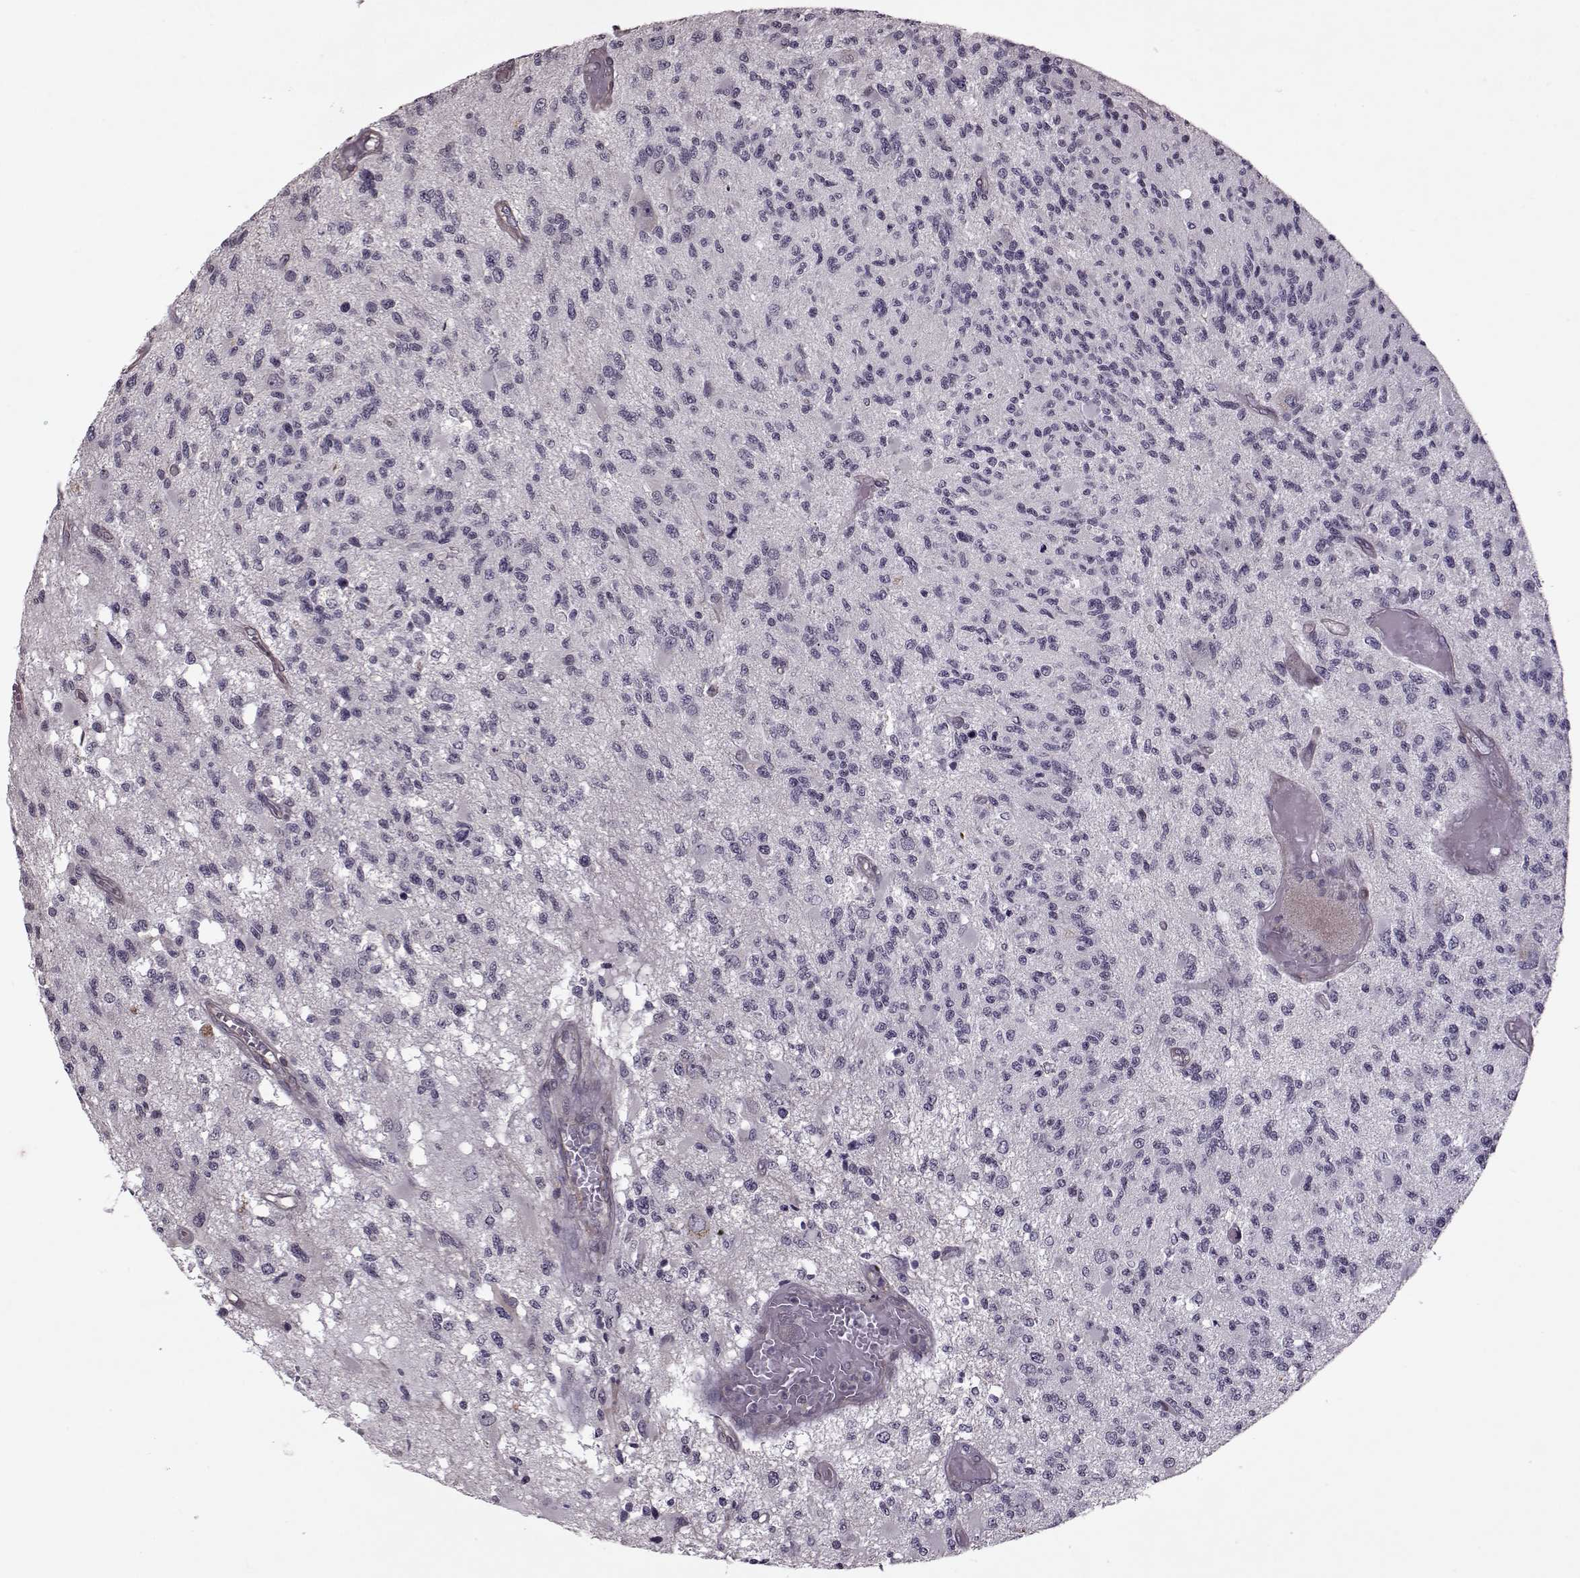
{"staining": {"intensity": "negative", "quantity": "none", "location": "none"}, "tissue": "glioma", "cell_type": "Tumor cells", "image_type": "cancer", "snomed": [{"axis": "morphology", "description": "Glioma, malignant, High grade"}, {"axis": "topography", "description": "Brain"}], "caption": "Glioma was stained to show a protein in brown. There is no significant staining in tumor cells.", "gene": "KRT9", "patient": {"sex": "female", "age": 63}}